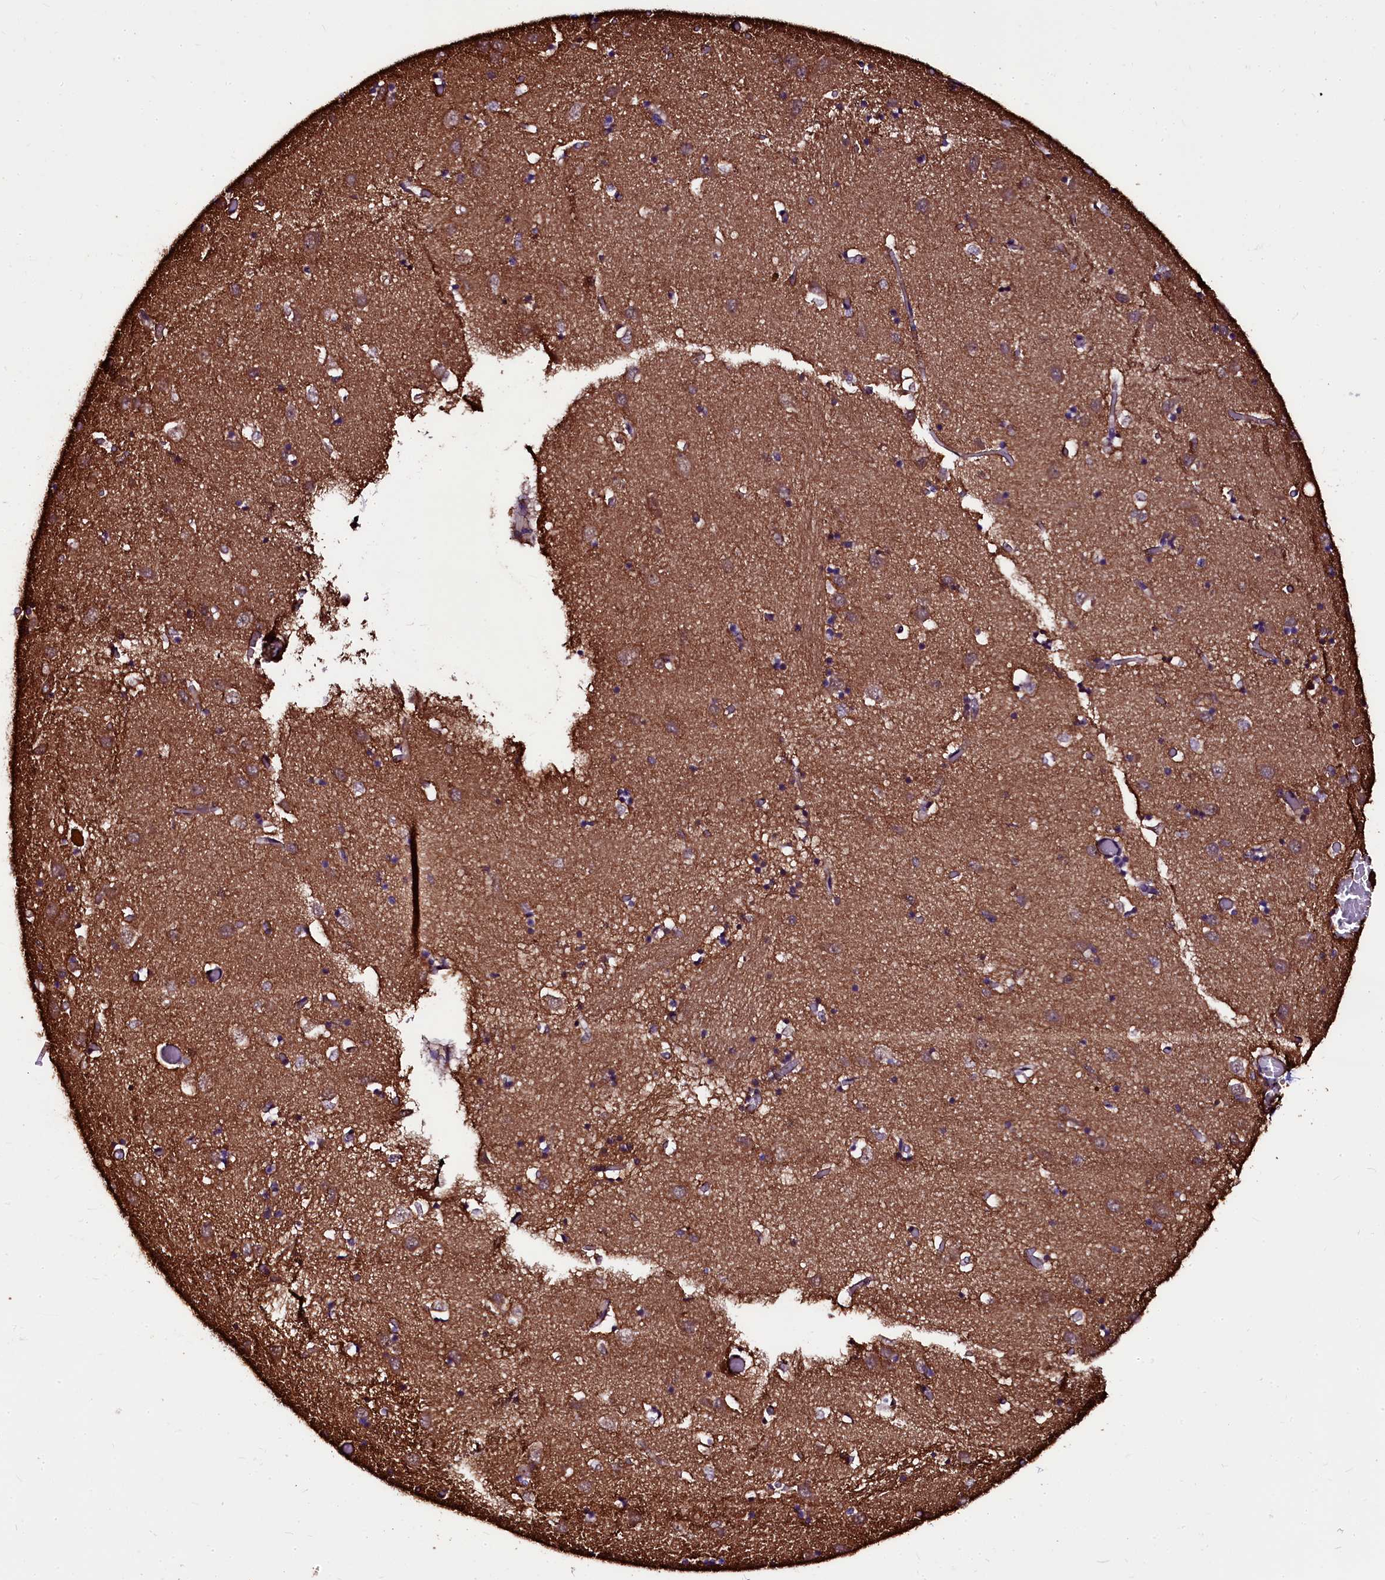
{"staining": {"intensity": "moderate", "quantity": "25%-75%", "location": "cytoplasmic/membranous"}, "tissue": "caudate", "cell_type": "Glial cells", "image_type": "normal", "snomed": [{"axis": "morphology", "description": "Normal tissue, NOS"}, {"axis": "topography", "description": "Lateral ventricle wall"}], "caption": "A photomicrograph of human caudate stained for a protein shows moderate cytoplasmic/membranous brown staining in glial cells. The staining was performed using DAB (3,3'-diaminobenzidine) to visualize the protein expression in brown, while the nuclei were stained in blue with hematoxylin (Magnification: 20x).", "gene": "N4BP1", "patient": {"sex": "male", "age": 70}}